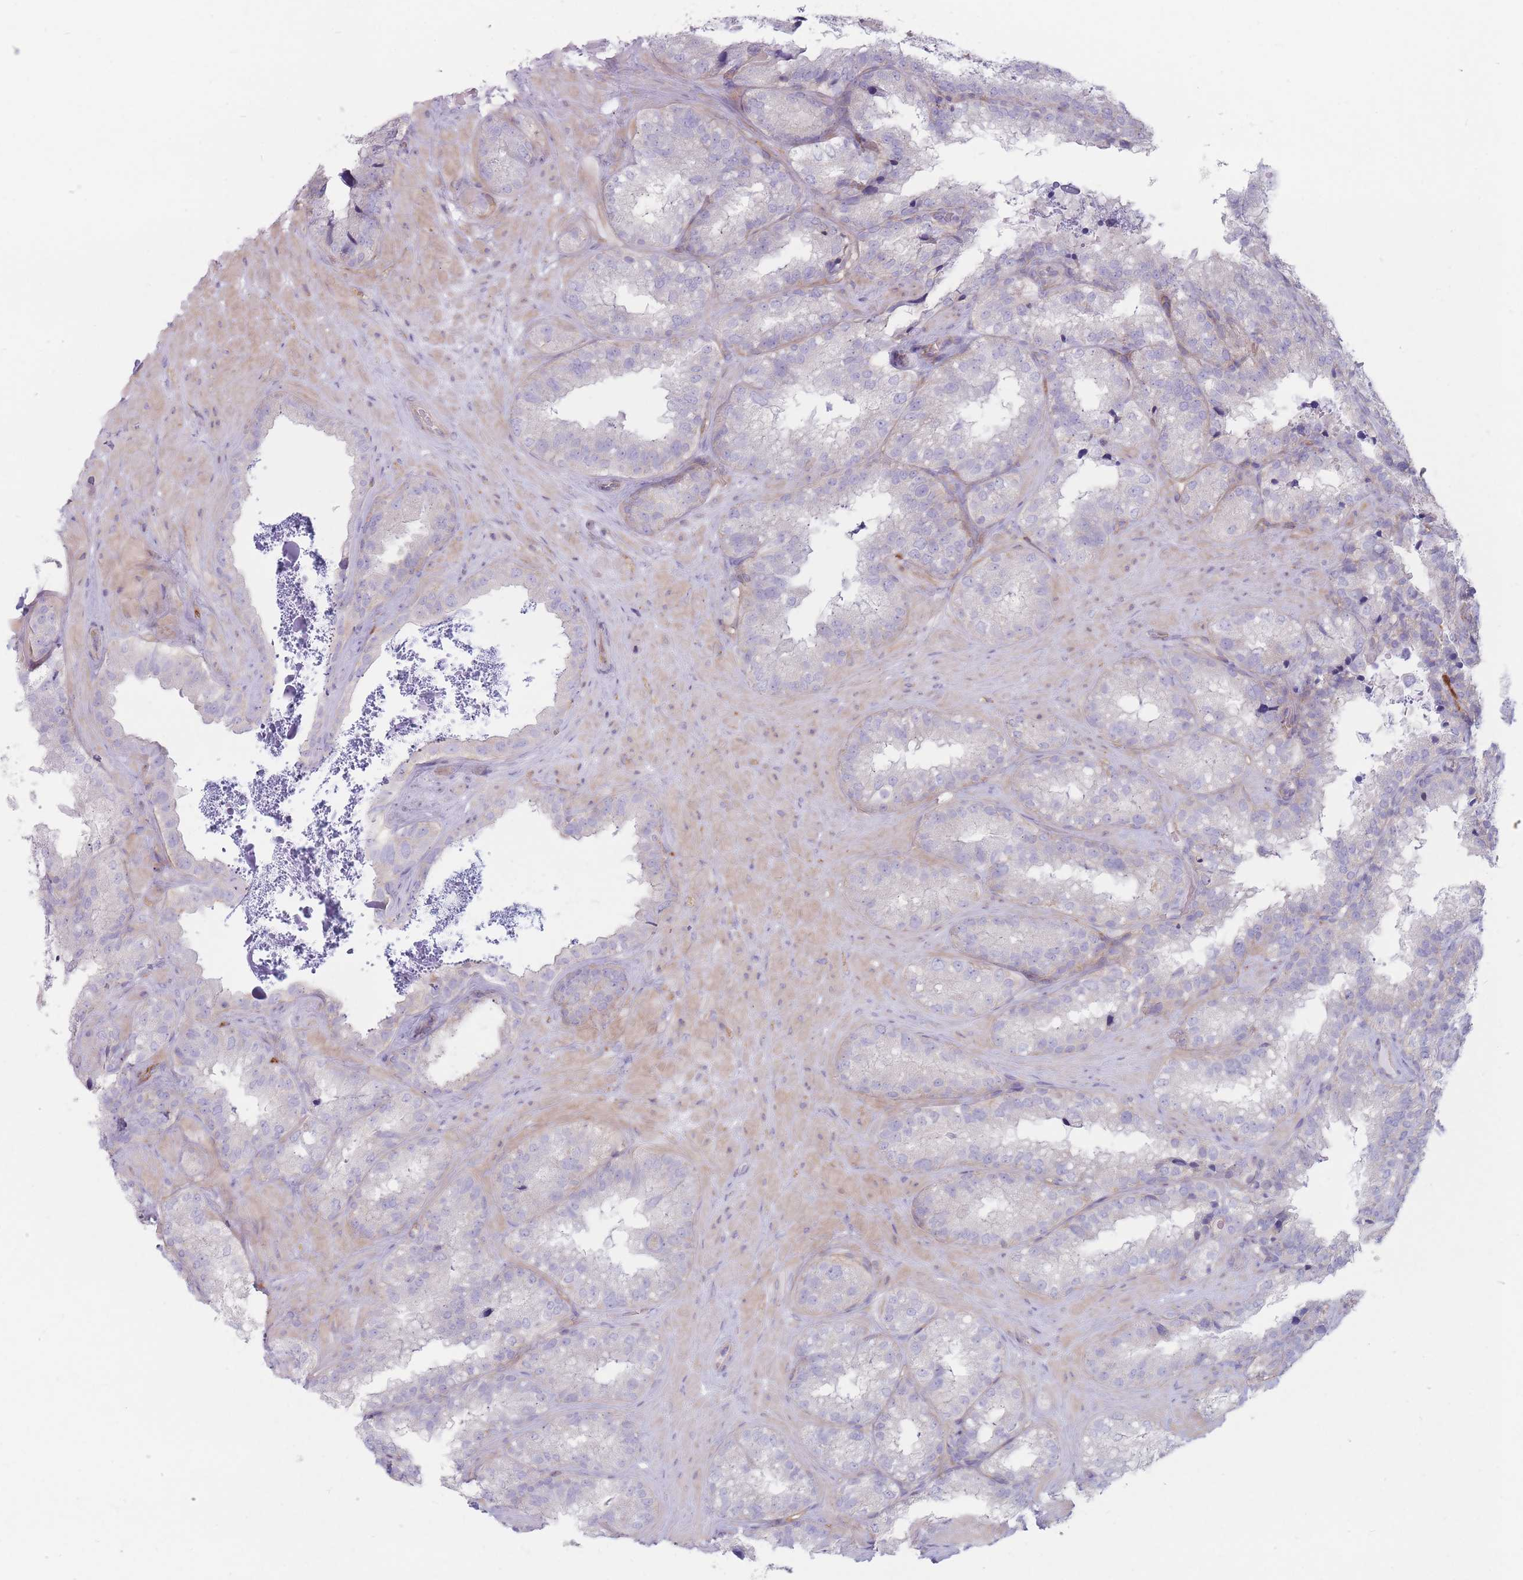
{"staining": {"intensity": "negative", "quantity": "none", "location": "none"}, "tissue": "seminal vesicle", "cell_type": "Glandular cells", "image_type": "normal", "snomed": [{"axis": "morphology", "description": "Normal tissue, NOS"}, {"axis": "topography", "description": "Seminal veicle"}], "caption": "Immunohistochemistry micrograph of unremarkable seminal vesicle stained for a protein (brown), which shows no expression in glandular cells.", "gene": "PLPP1", "patient": {"sex": "male", "age": 58}}